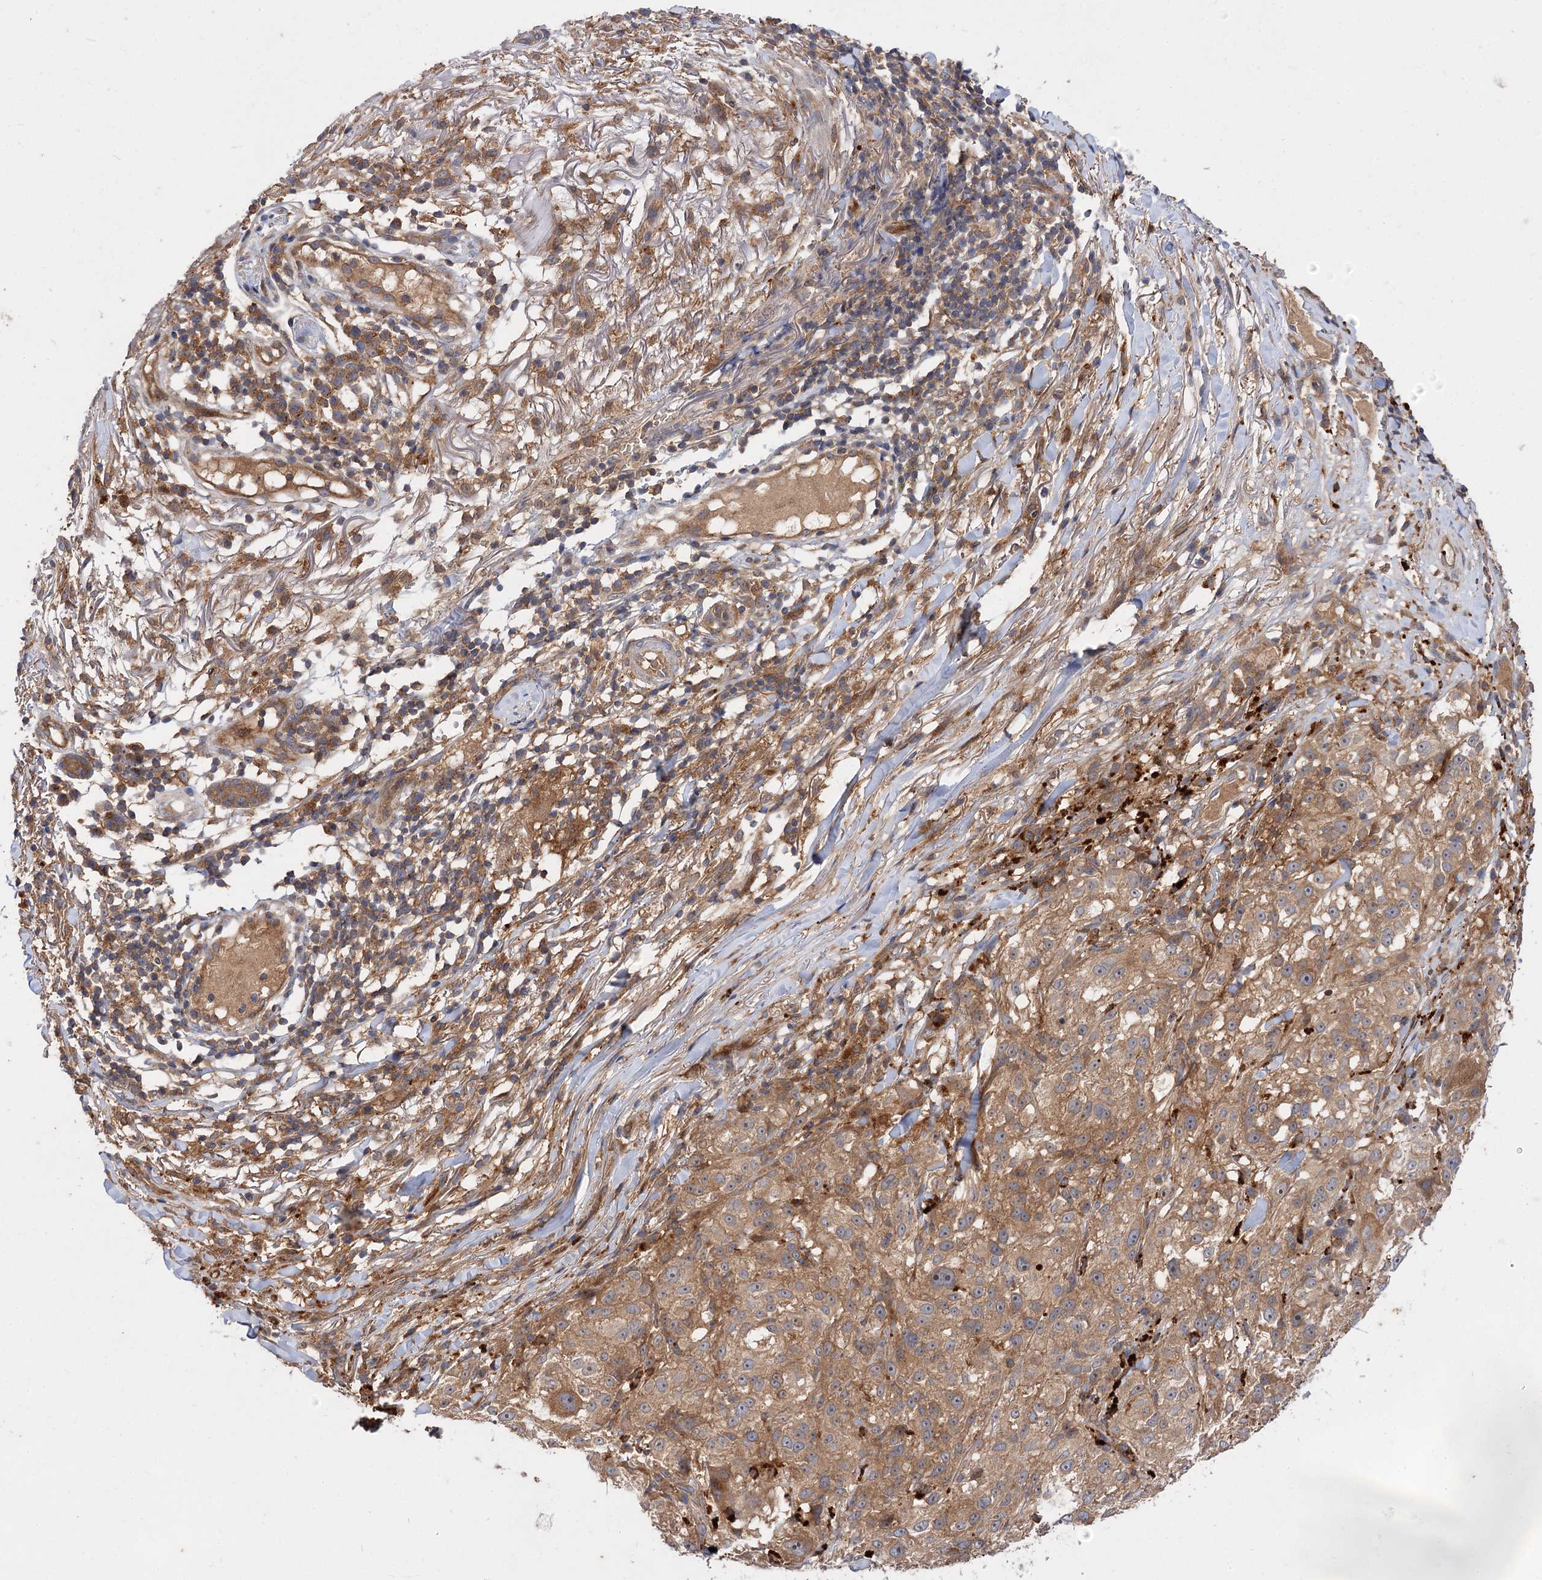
{"staining": {"intensity": "moderate", "quantity": ">75%", "location": "cytoplasmic/membranous"}, "tissue": "melanoma", "cell_type": "Tumor cells", "image_type": "cancer", "snomed": [{"axis": "morphology", "description": "Necrosis, NOS"}, {"axis": "morphology", "description": "Malignant melanoma, NOS"}, {"axis": "topography", "description": "Skin"}], "caption": "Protein analysis of malignant melanoma tissue demonstrates moderate cytoplasmic/membranous positivity in approximately >75% of tumor cells.", "gene": "PATL1", "patient": {"sex": "female", "age": 87}}